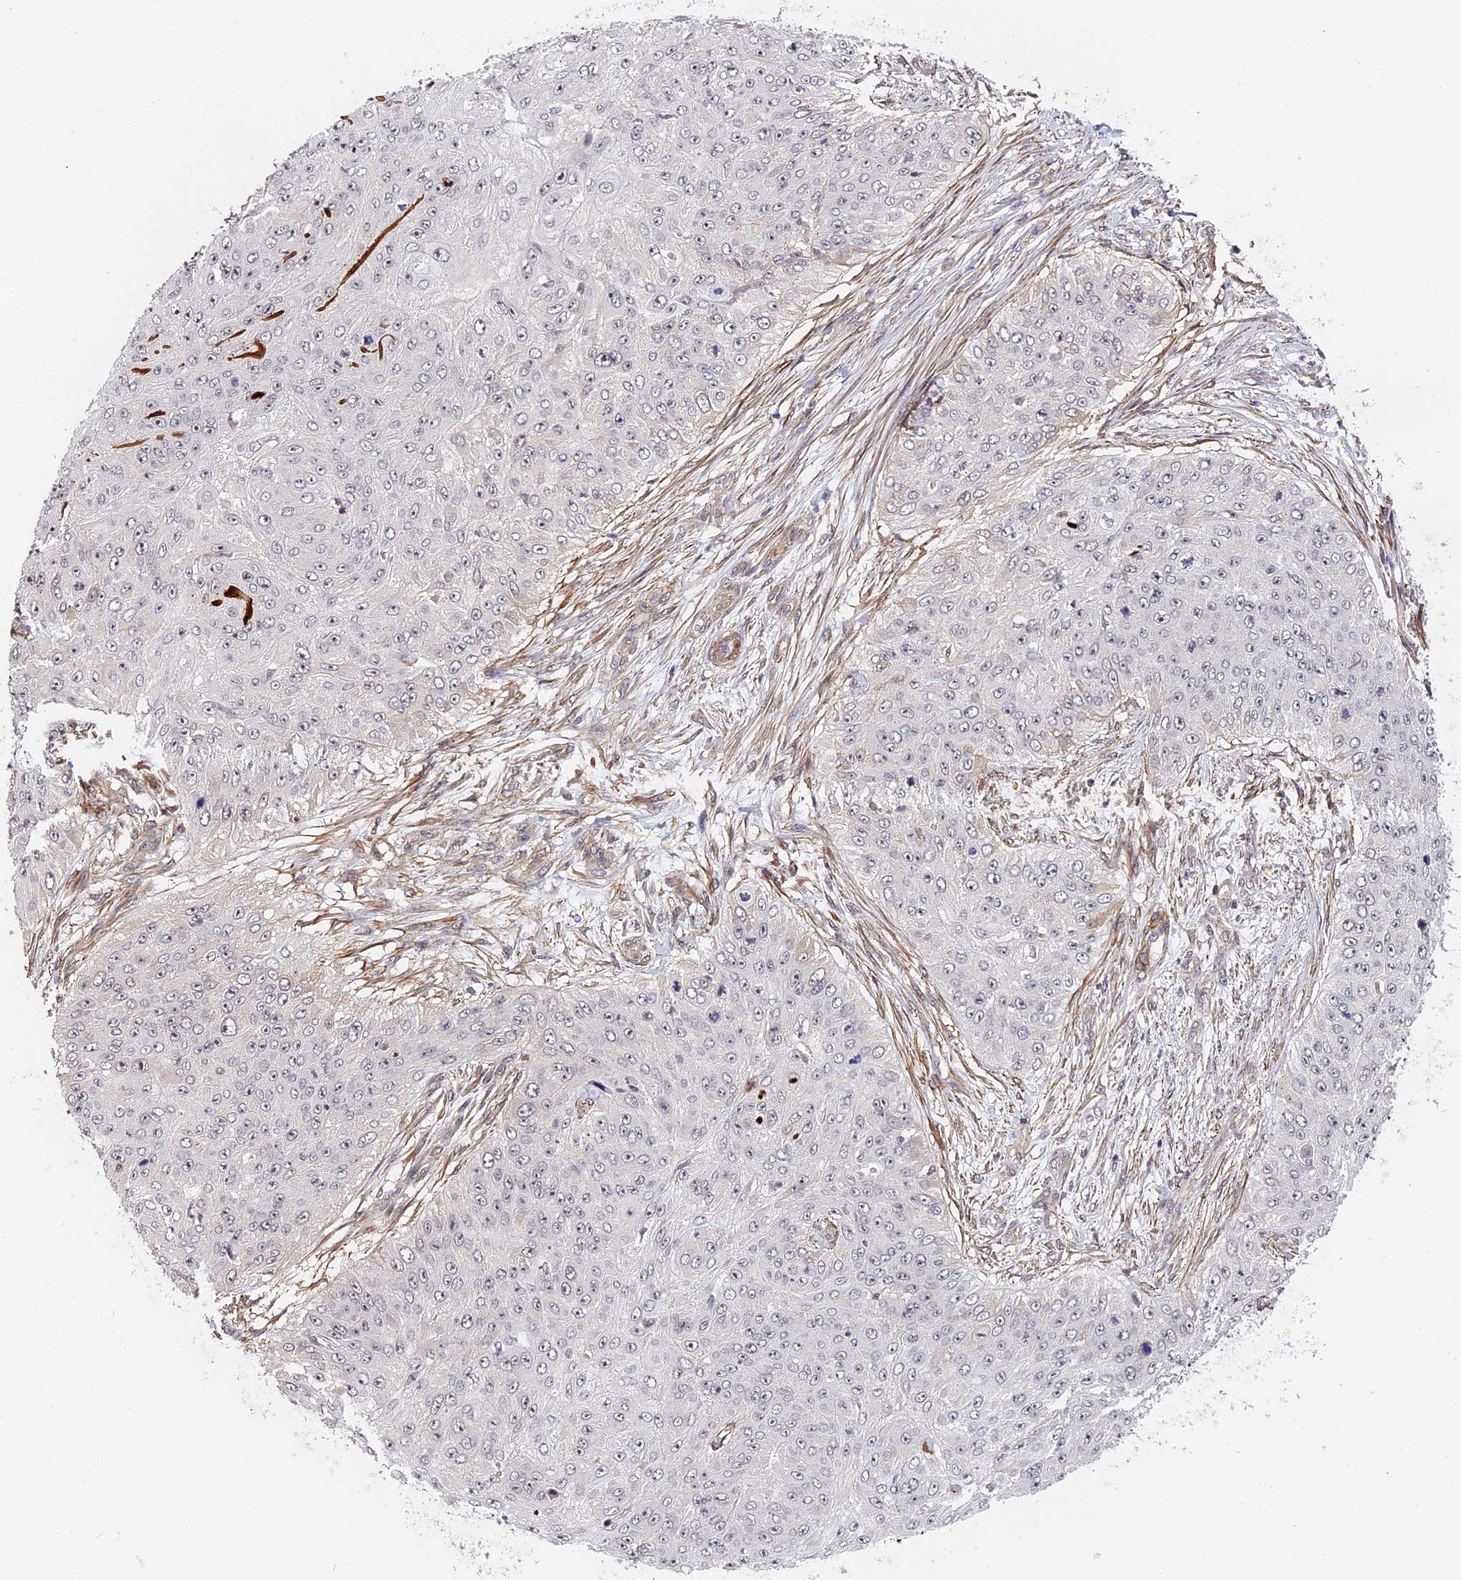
{"staining": {"intensity": "negative", "quantity": "none", "location": "none"}, "tissue": "skin cancer", "cell_type": "Tumor cells", "image_type": "cancer", "snomed": [{"axis": "morphology", "description": "Squamous cell carcinoma, NOS"}, {"axis": "topography", "description": "Skin"}], "caption": "This is a micrograph of immunohistochemistry (IHC) staining of skin squamous cell carcinoma, which shows no staining in tumor cells.", "gene": "IMPACT", "patient": {"sex": "female", "age": 80}}